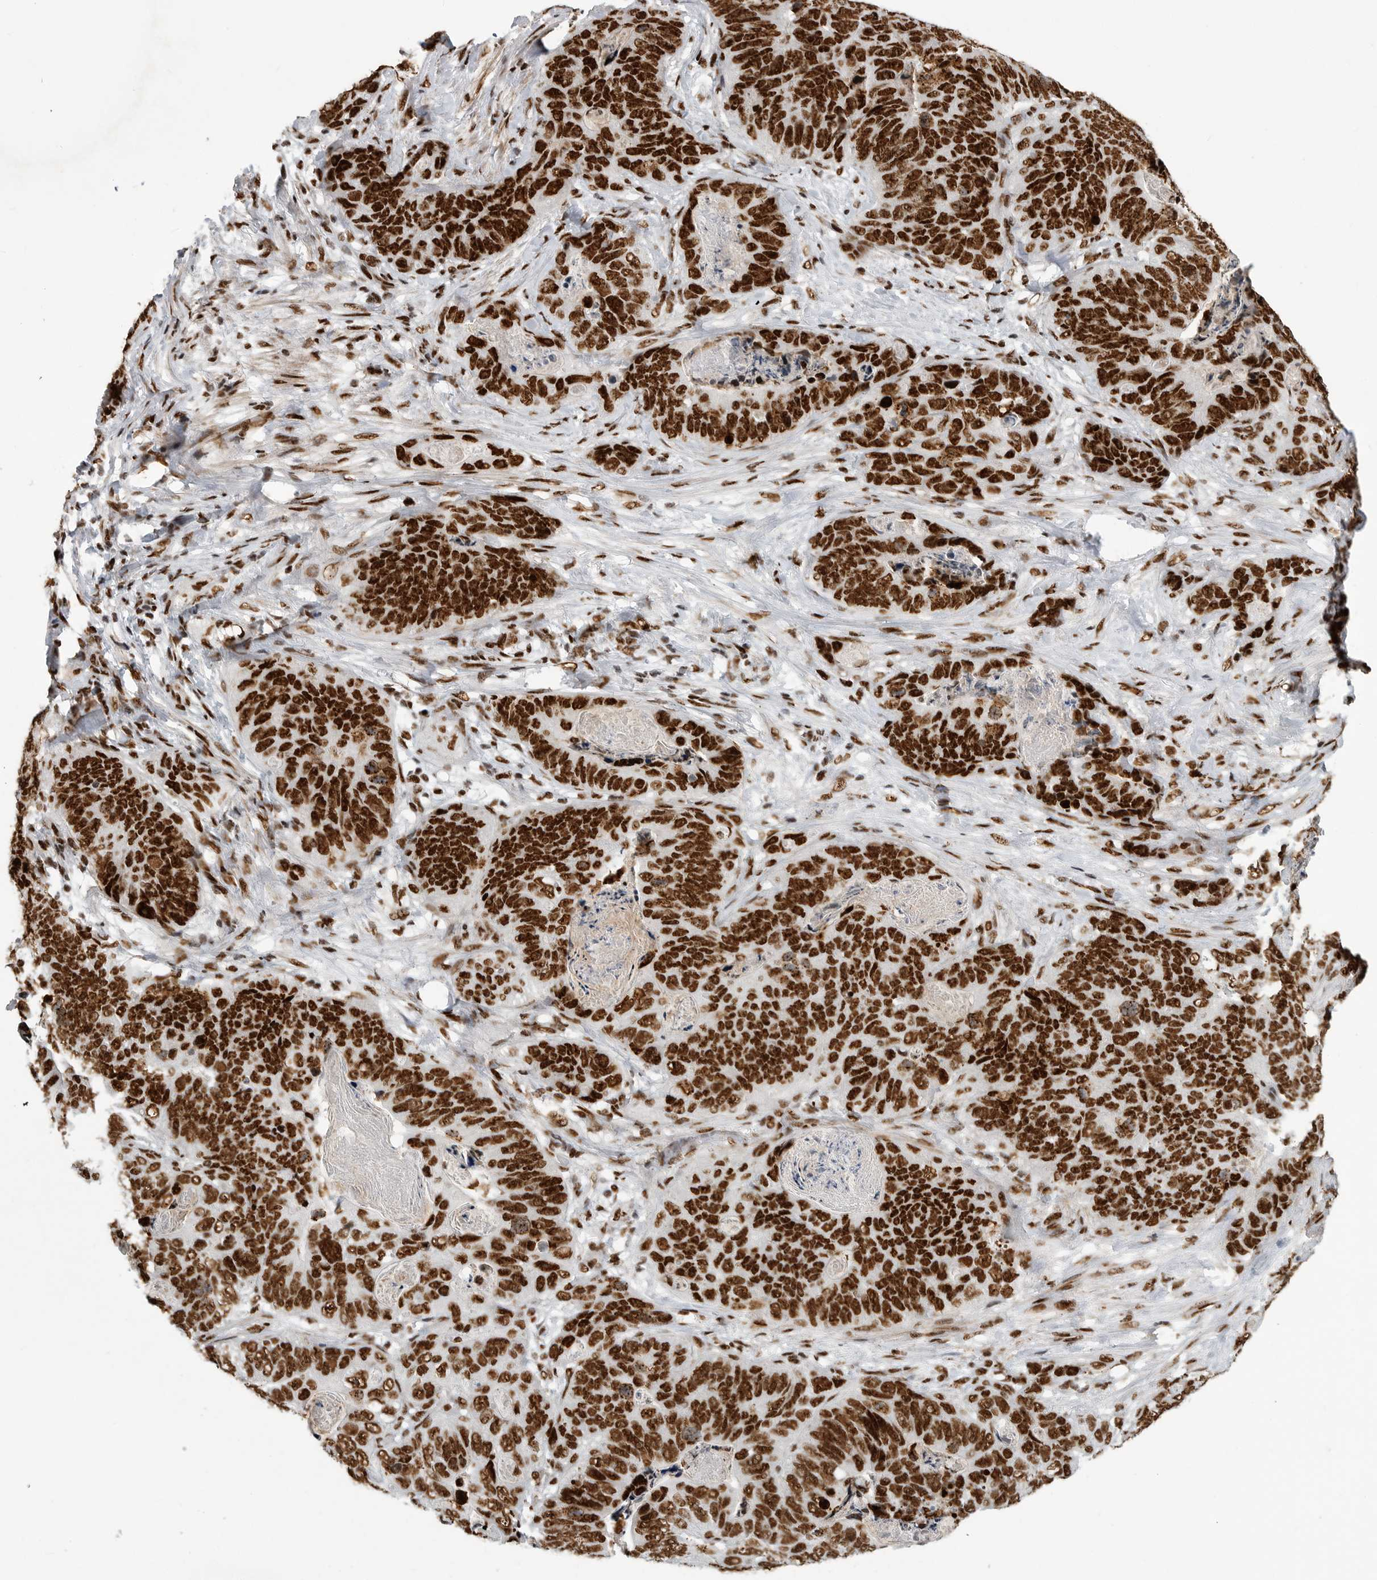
{"staining": {"intensity": "strong", "quantity": ">75%", "location": "nuclear"}, "tissue": "stomach cancer", "cell_type": "Tumor cells", "image_type": "cancer", "snomed": [{"axis": "morphology", "description": "Normal tissue, NOS"}, {"axis": "morphology", "description": "Adenocarcinoma, NOS"}, {"axis": "topography", "description": "Stomach"}], "caption": "This is a micrograph of IHC staining of stomach adenocarcinoma, which shows strong positivity in the nuclear of tumor cells.", "gene": "BCLAF1", "patient": {"sex": "female", "age": 89}}